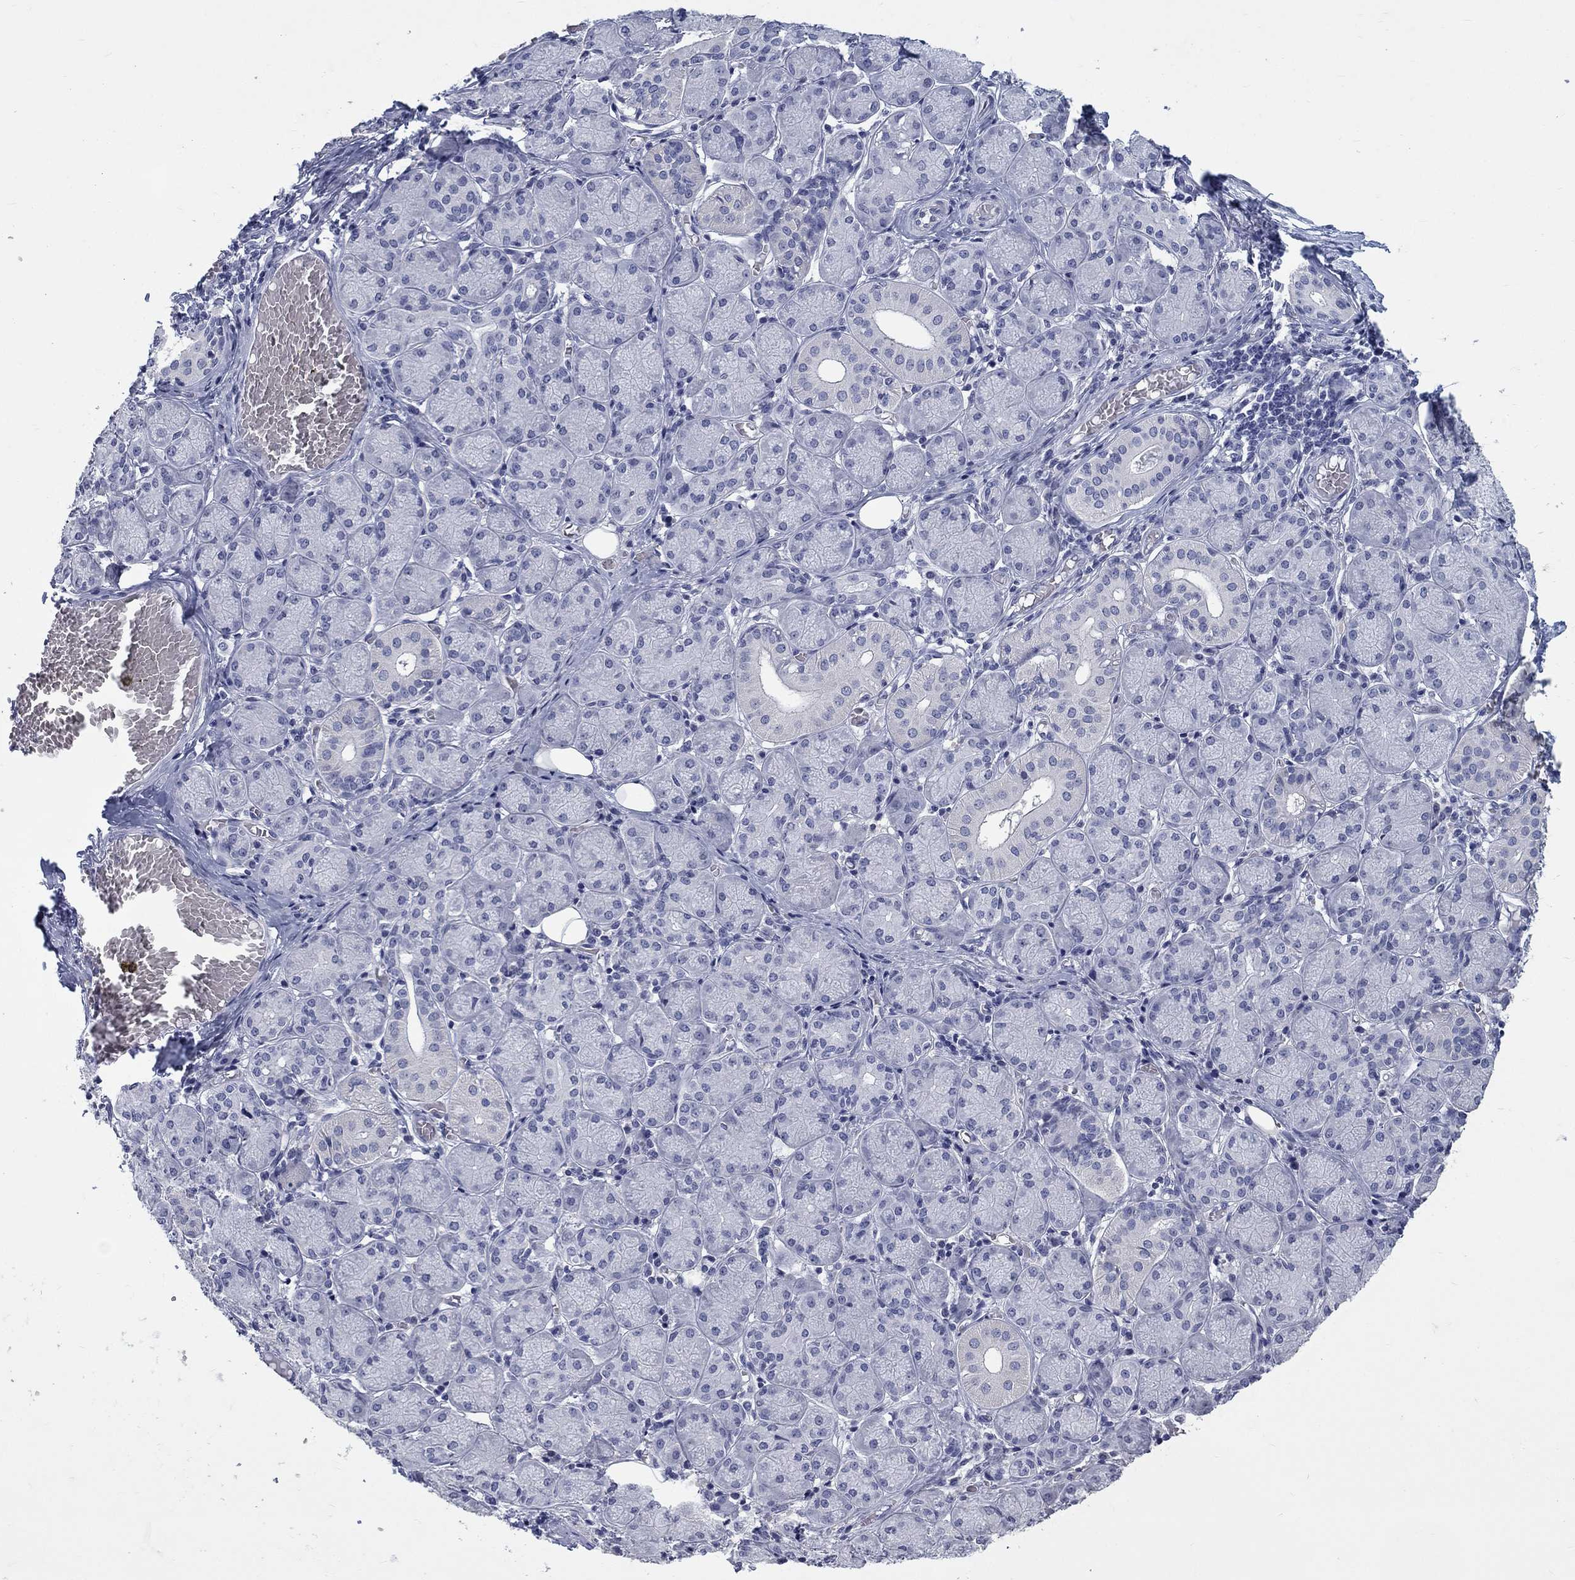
{"staining": {"intensity": "negative", "quantity": "none", "location": "none"}, "tissue": "salivary gland", "cell_type": "Glandular cells", "image_type": "normal", "snomed": [{"axis": "morphology", "description": "Normal tissue, NOS"}, {"axis": "topography", "description": "Salivary gland"}, {"axis": "topography", "description": "Peripheral nerve tissue"}], "caption": "This is an immunohistochemistry photomicrograph of unremarkable human salivary gland. There is no expression in glandular cells.", "gene": "ELAVL4", "patient": {"sex": "female", "age": 24}}